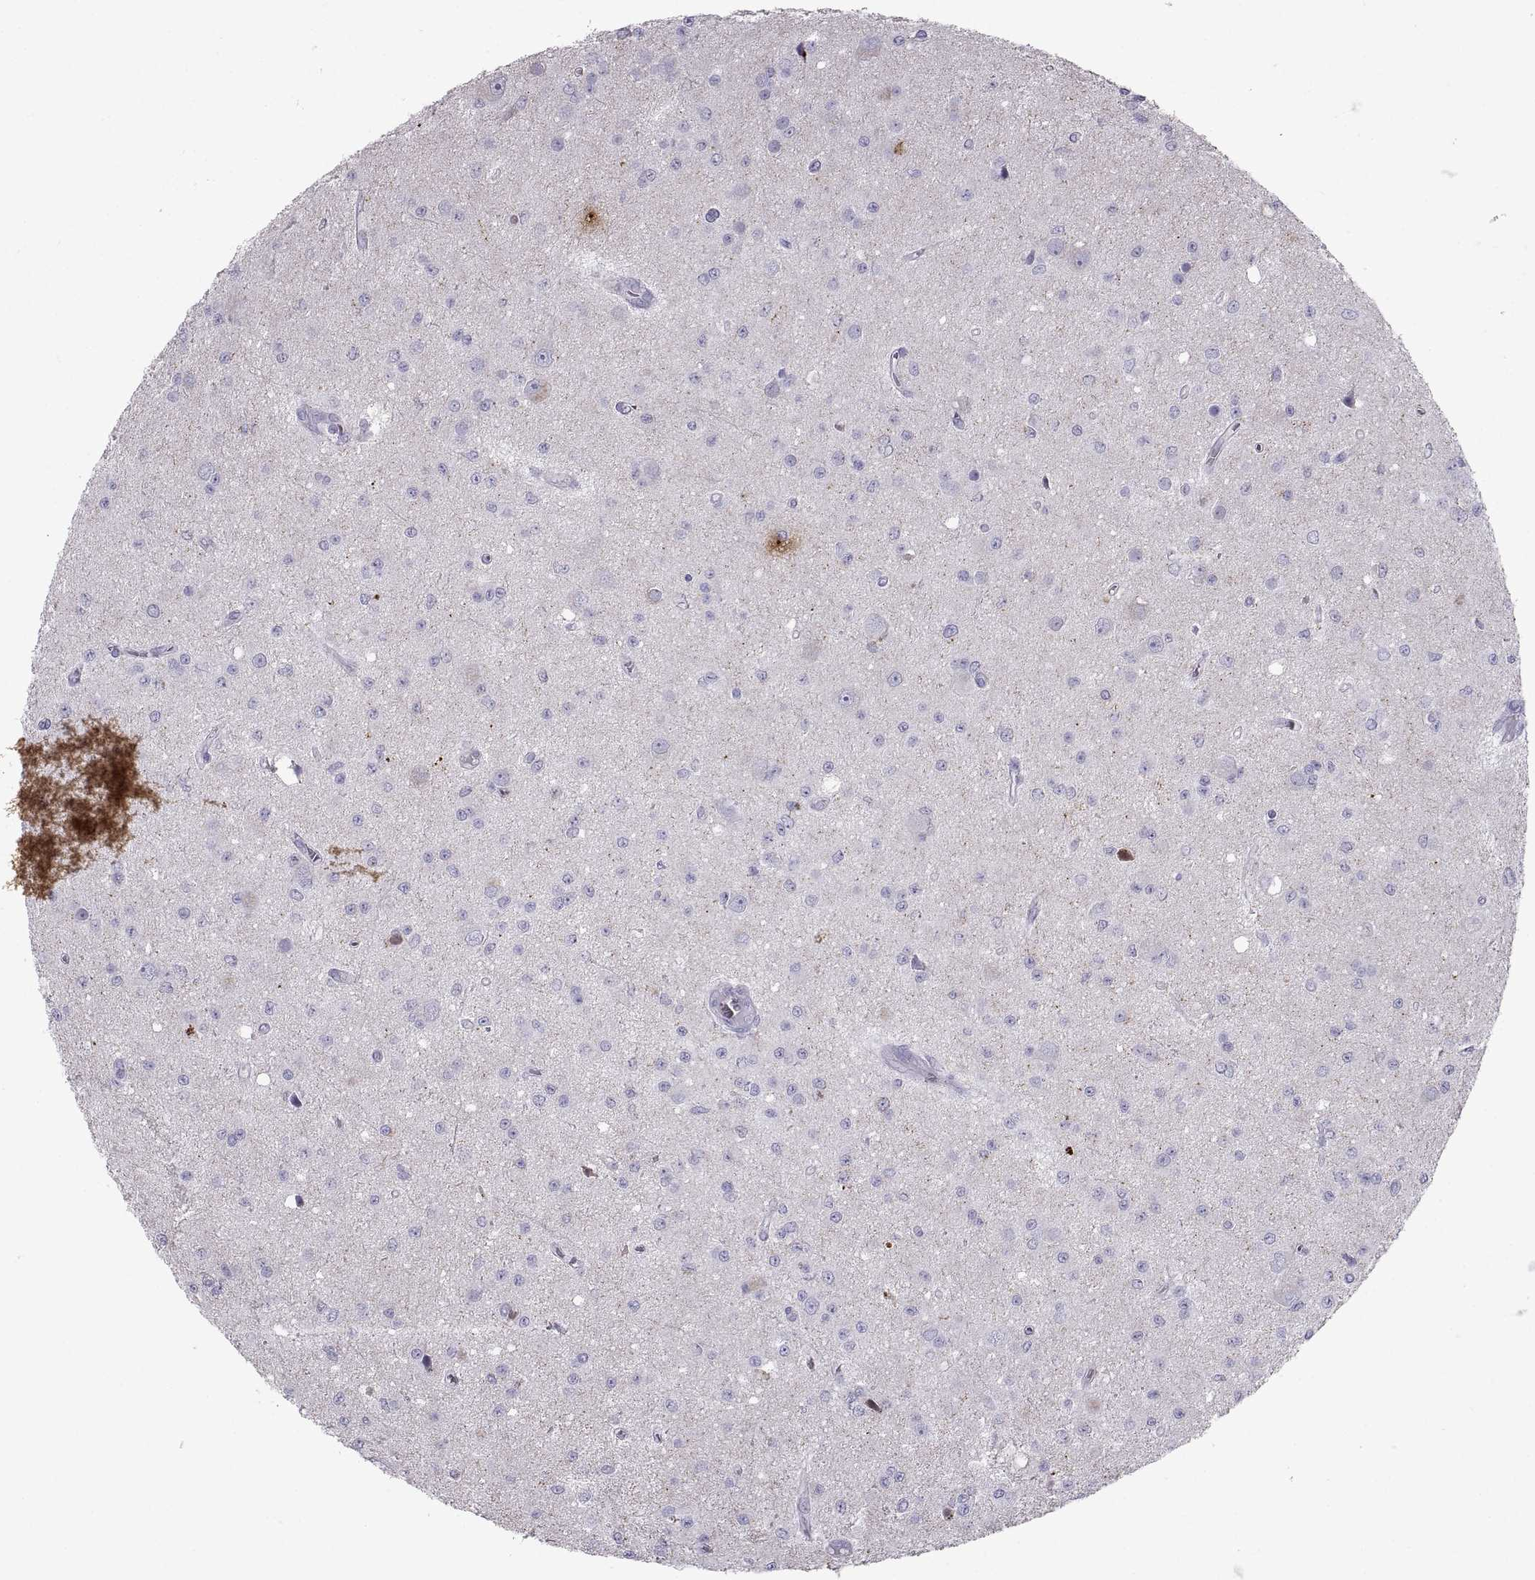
{"staining": {"intensity": "negative", "quantity": "none", "location": "none"}, "tissue": "glioma", "cell_type": "Tumor cells", "image_type": "cancer", "snomed": [{"axis": "morphology", "description": "Glioma, malignant, Low grade"}, {"axis": "topography", "description": "Brain"}], "caption": "A high-resolution micrograph shows IHC staining of low-grade glioma (malignant), which exhibits no significant positivity in tumor cells.", "gene": "PCSK1N", "patient": {"sex": "female", "age": 45}}